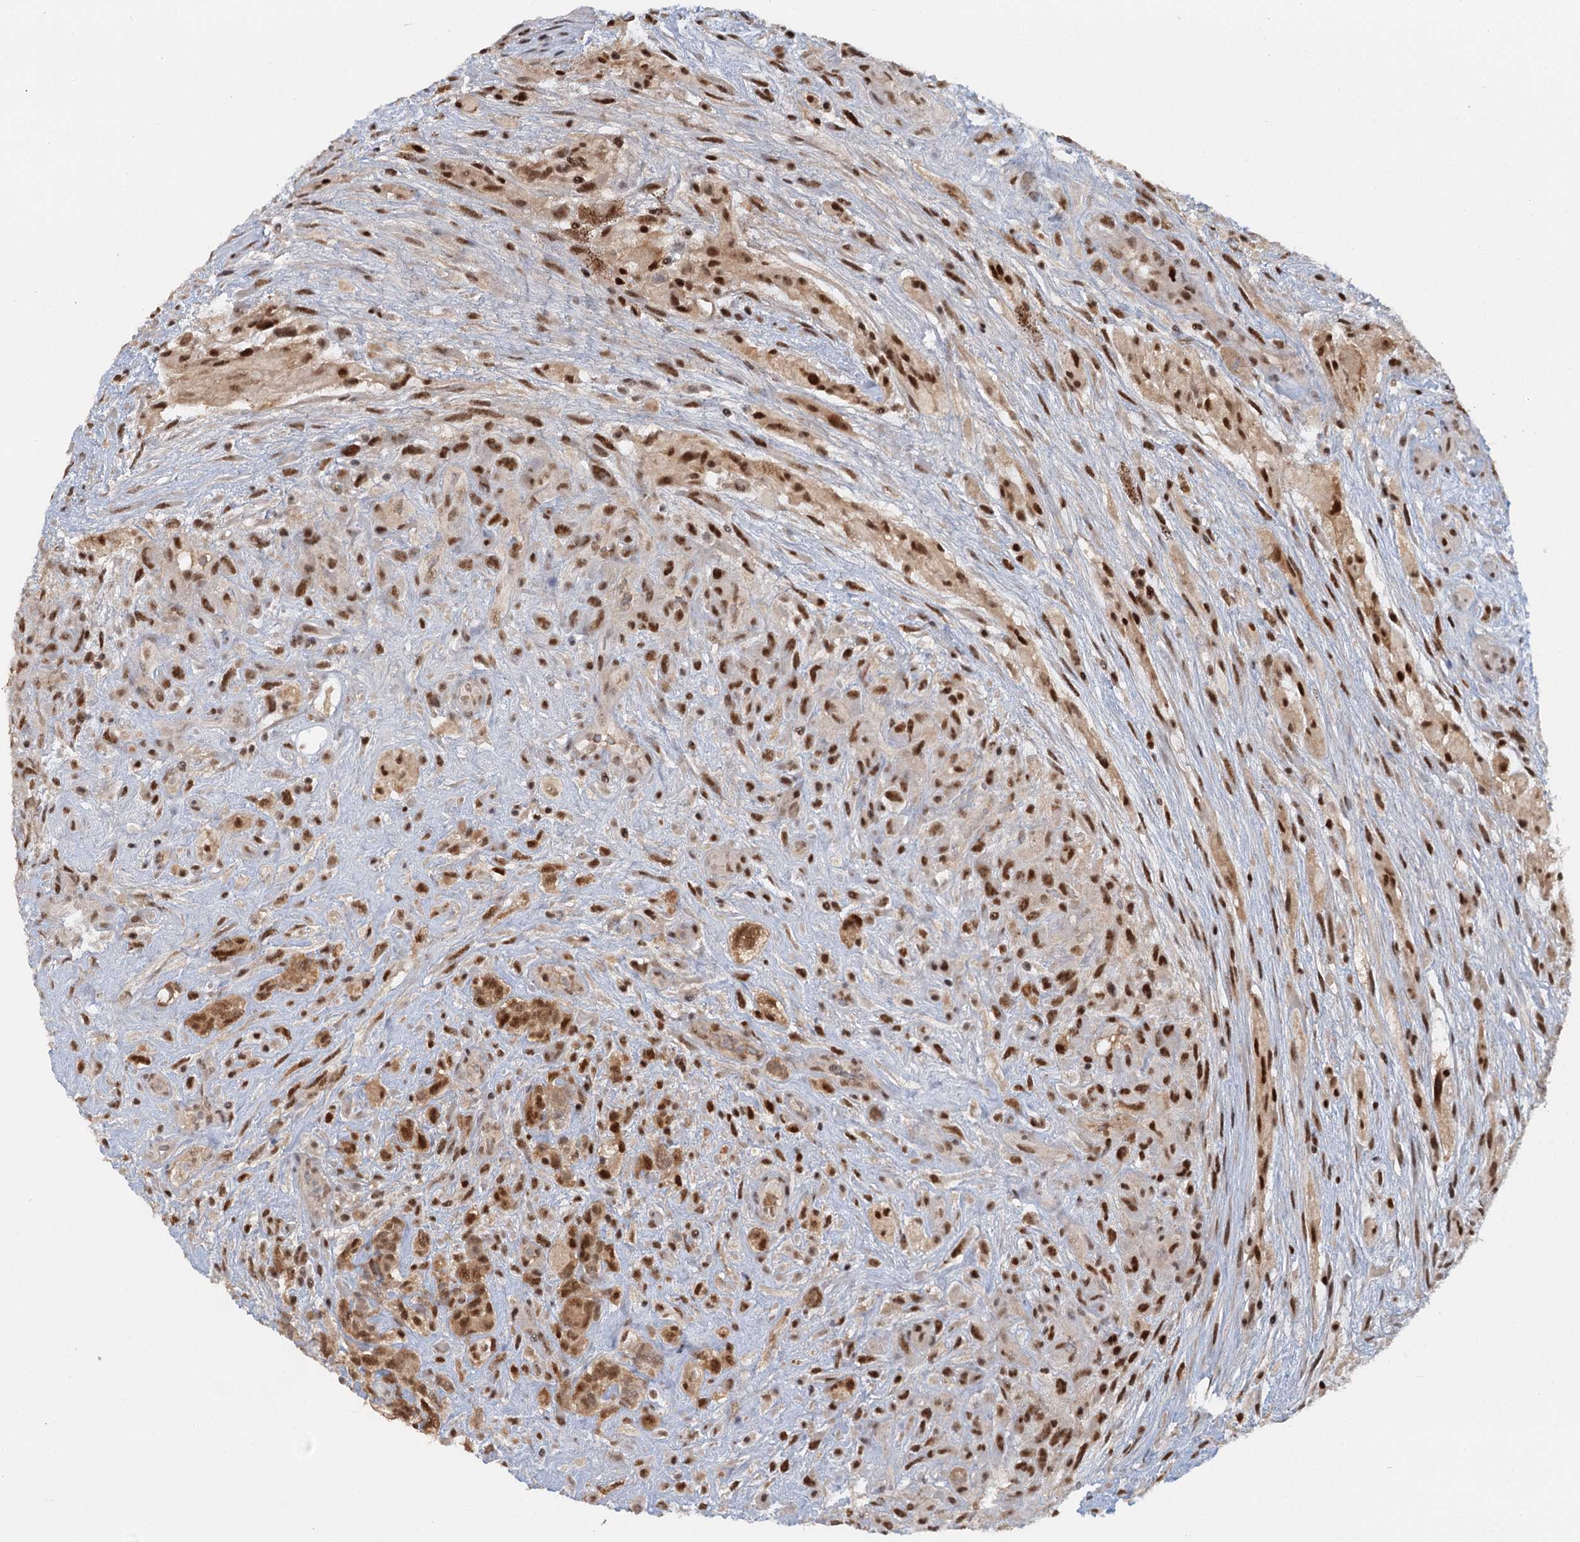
{"staining": {"intensity": "strong", "quantity": ">75%", "location": "nuclear"}, "tissue": "glioma", "cell_type": "Tumor cells", "image_type": "cancer", "snomed": [{"axis": "morphology", "description": "Glioma, malignant, High grade"}, {"axis": "topography", "description": "Brain"}], "caption": "Glioma tissue reveals strong nuclear expression in about >75% of tumor cells The staining was performed using DAB to visualize the protein expression in brown, while the nuclei were stained in blue with hematoxylin (Magnification: 20x).", "gene": "GPATCH11", "patient": {"sex": "male", "age": 61}}